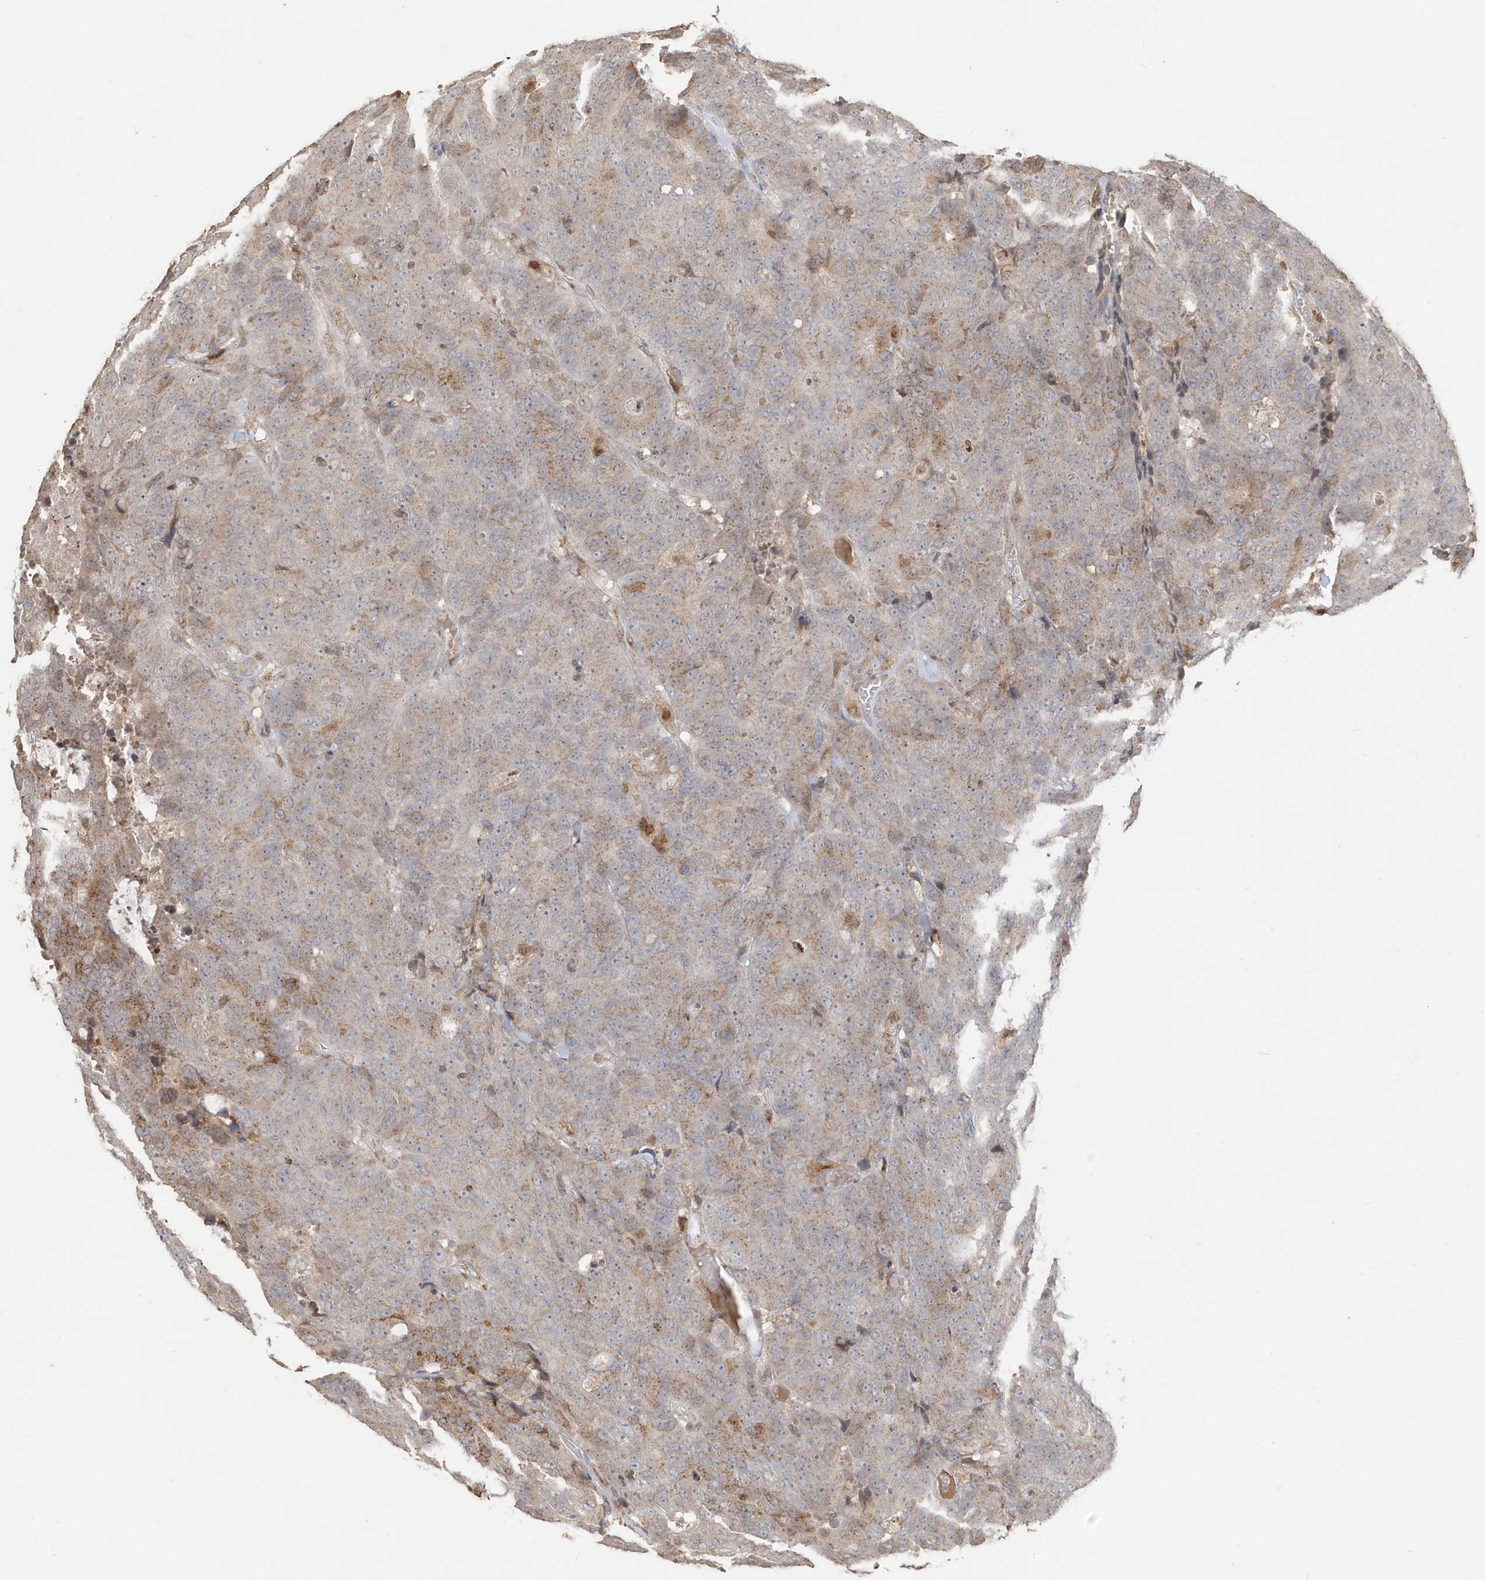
{"staining": {"intensity": "moderate", "quantity": "<25%", "location": "cytoplasmic/membranous"}, "tissue": "colorectal cancer", "cell_type": "Tumor cells", "image_type": "cancer", "snomed": [{"axis": "morphology", "description": "Adenocarcinoma, NOS"}, {"axis": "topography", "description": "Colon"}], "caption": "A low amount of moderate cytoplasmic/membranous positivity is present in about <25% of tumor cells in colorectal adenocarcinoma tissue.", "gene": "RER1", "patient": {"sex": "female", "age": 86}}